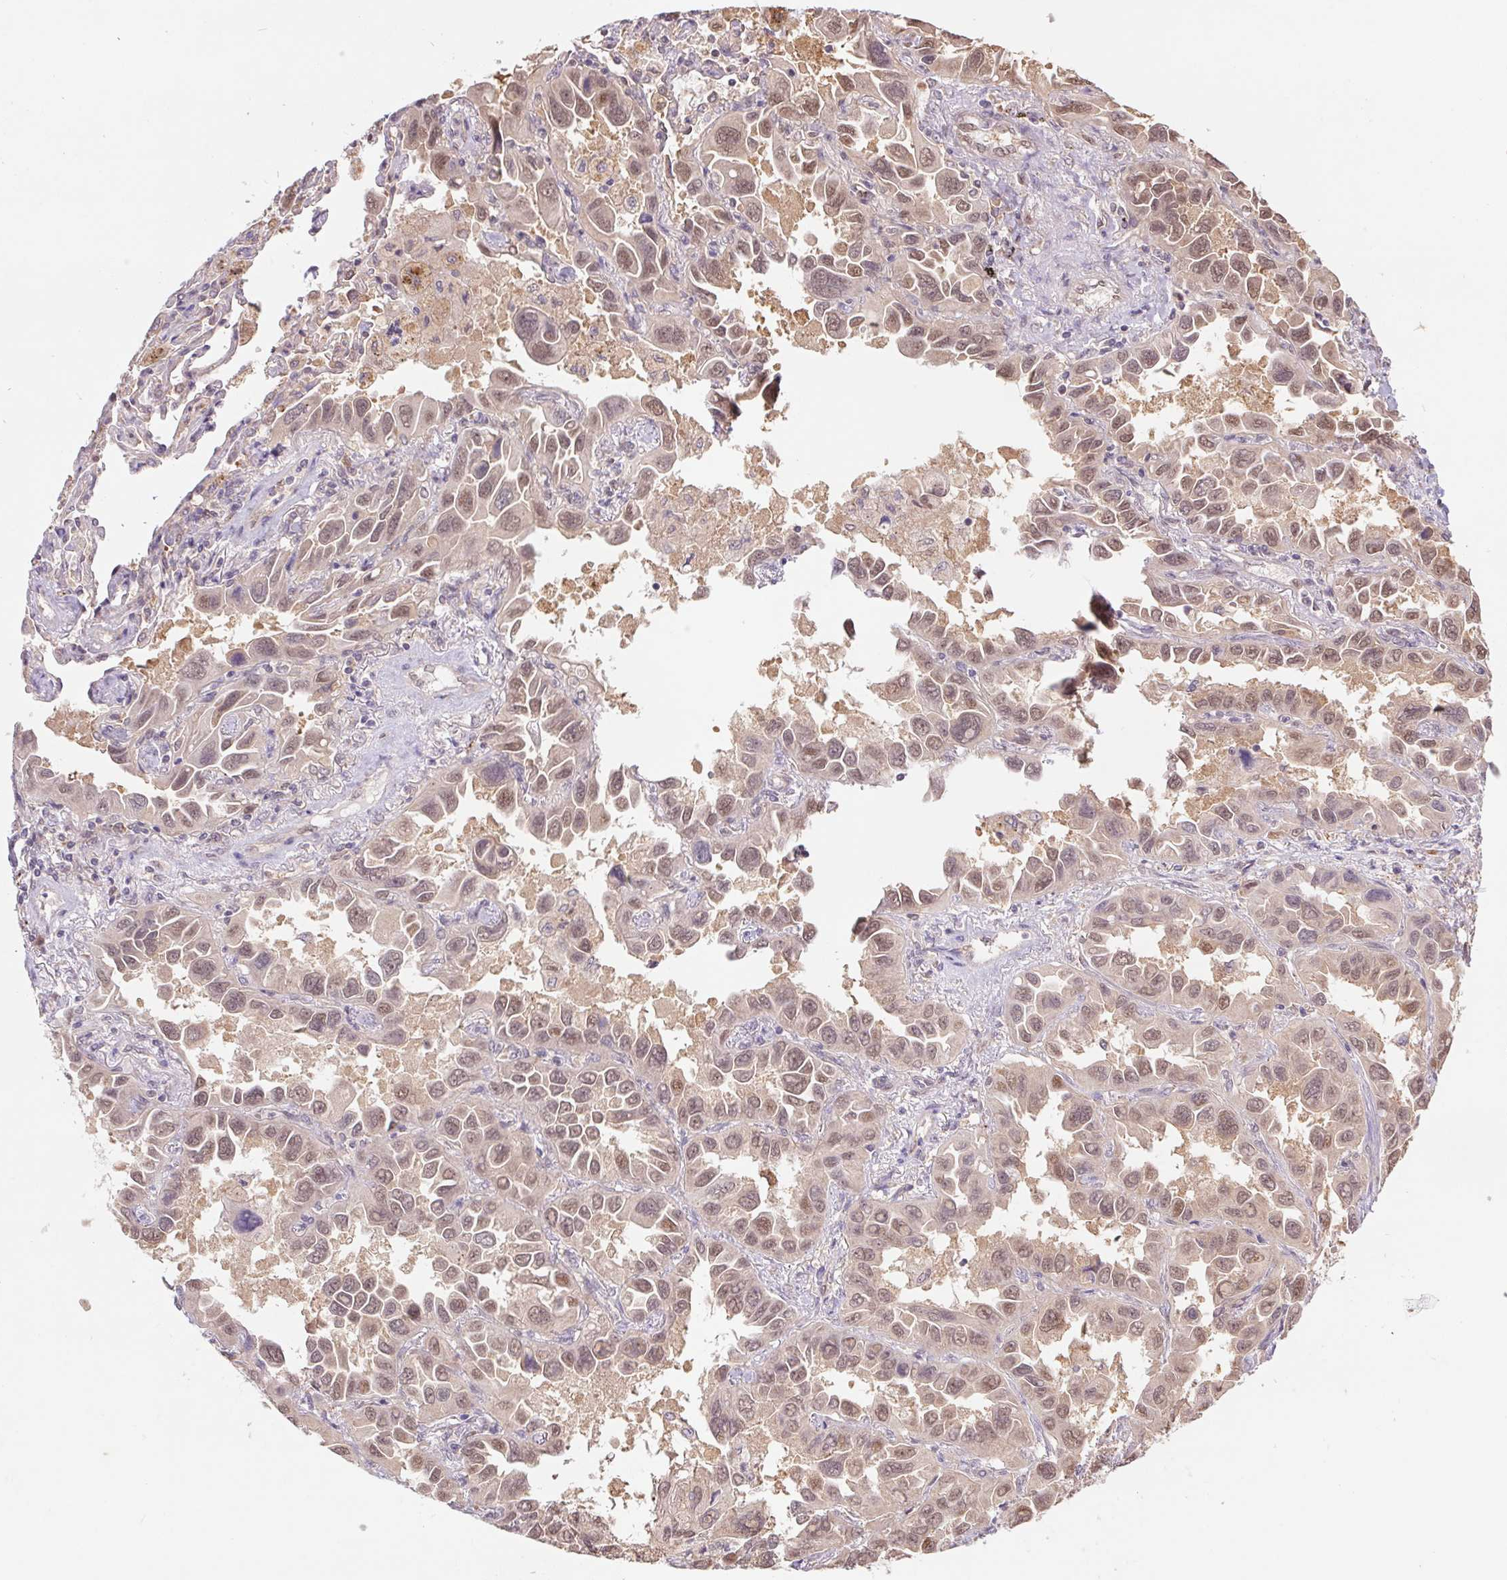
{"staining": {"intensity": "weak", "quantity": ">75%", "location": "nuclear"}, "tissue": "lung cancer", "cell_type": "Tumor cells", "image_type": "cancer", "snomed": [{"axis": "morphology", "description": "Adenocarcinoma, NOS"}, {"axis": "topography", "description": "Lung"}], "caption": "High-magnification brightfield microscopy of lung cancer stained with DAB (3,3'-diaminobenzidine) (brown) and counterstained with hematoxylin (blue). tumor cells exhibit weak nuclear staining is identified in approximately>75% of cells.", "gene": "RRM1", "patient": {"sex": "male", "age": 64}}